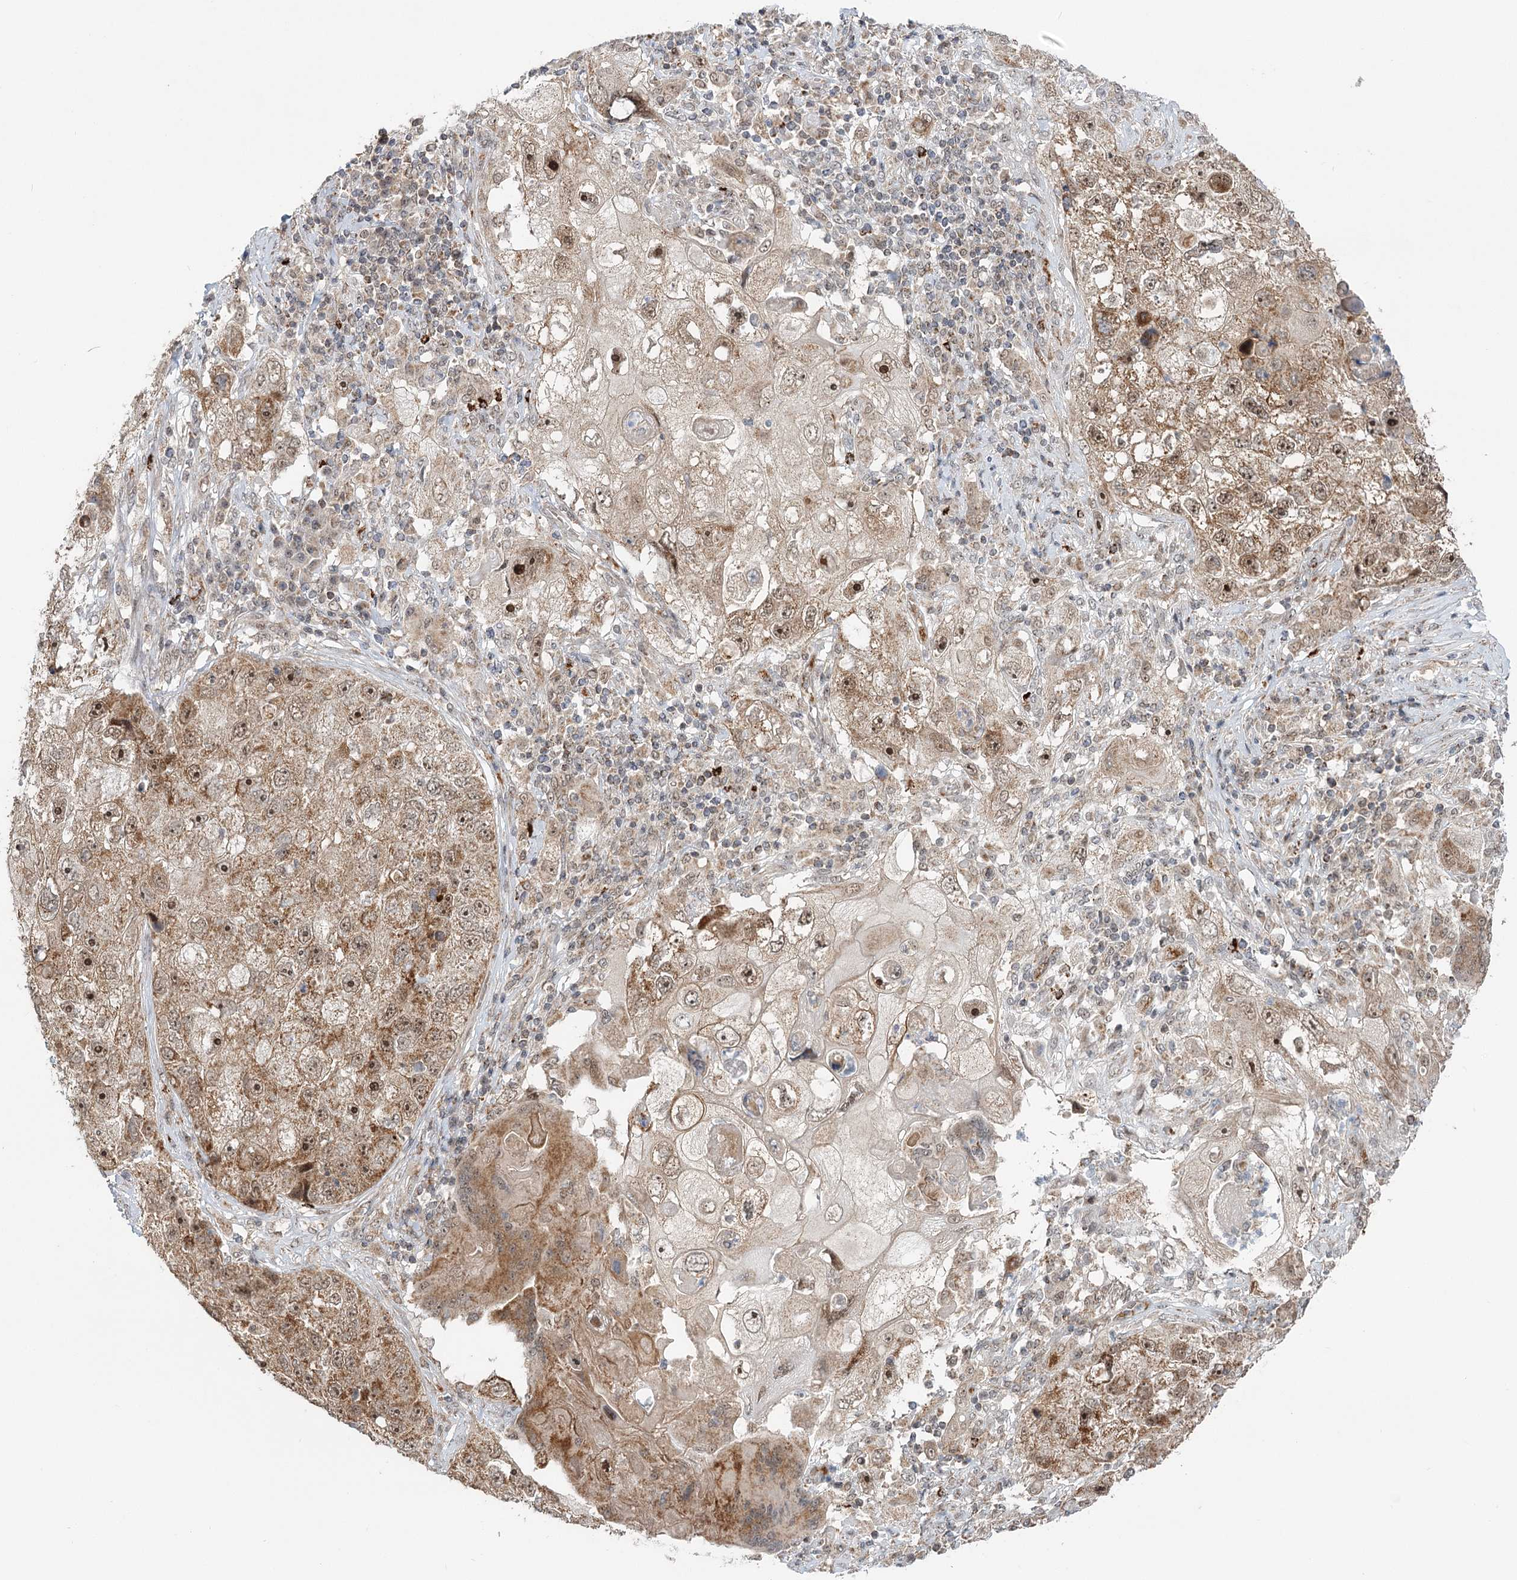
{"staining": {"intensity": "moderate", "quantity": ">75%", "location": "cytoplasmic/membranous,nuclear"}, "tissue": "lung cancer", "cell_type": "Tumor cells", "image_type": "cancer", "snomed": [{"axis": "morphology", "description": "Squamous cell carcinoma, NOS"}, {"axis": "topography", "description": "Lung"}], "caption": "Human lung cancer (squamous cell carcinoma) stained with a brown dye displays moderate cytoplasmic/membranous and nuclear positive staining in about >75% of tumor cells.", "gene": "RTN4IP1", "patient": {"sex": "male", "age": 61}}